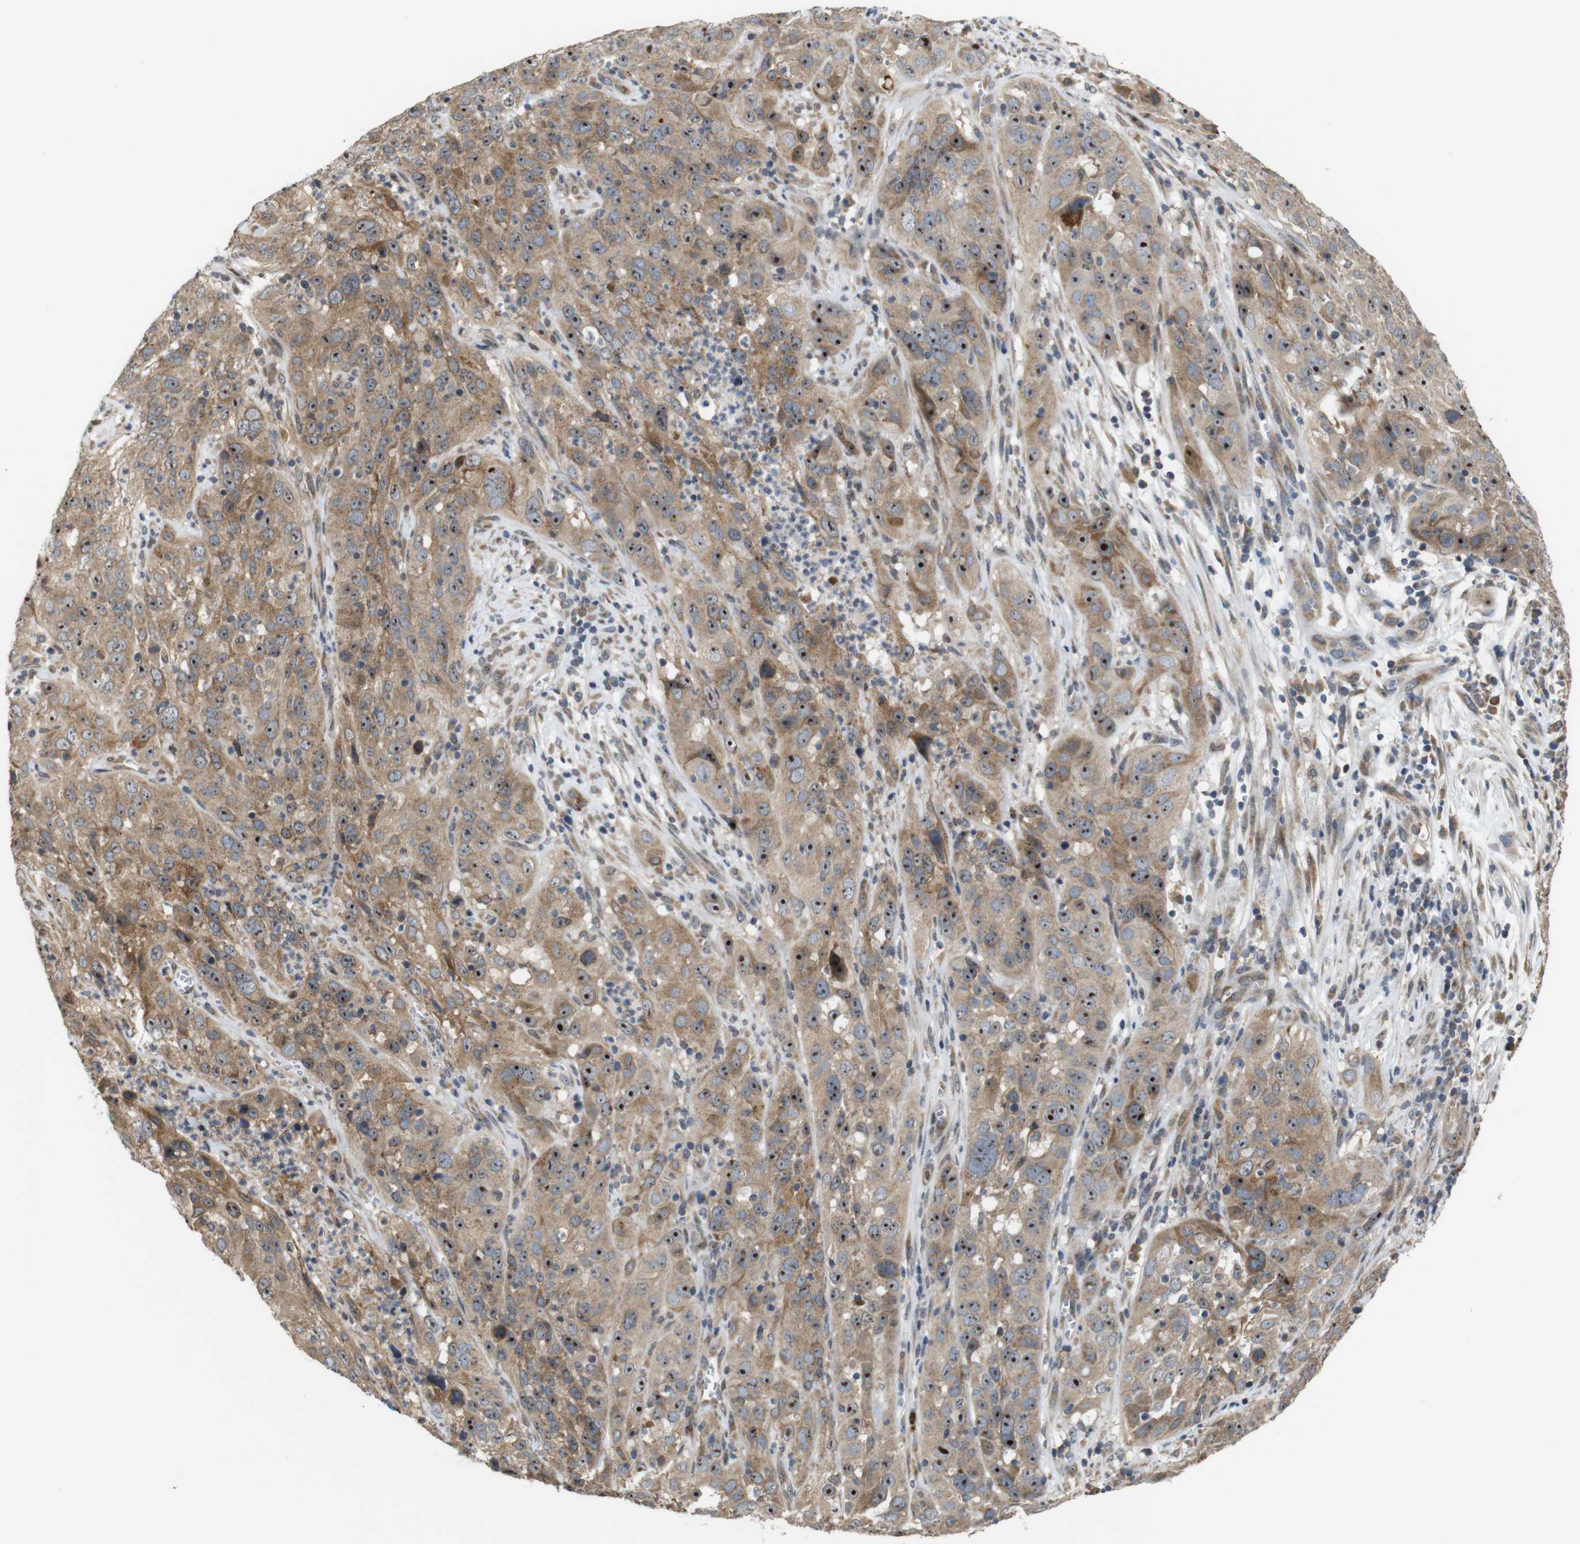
{"staining": {"intensity": "moderate", "quantity": ">75%", "location": "cytoplasmic/membranous,nuclear"}, "tissue": "cervical cancer", "cell_type": "Tumor cells", "image_type": "cancer", "snomed": [{"axis": "morphology", "description": "Squamous cell carcinoma, NOS"}, {"axis": "topography", "description": "Cervix"}], "caption": "Human cervical squamous cell carcinoma stained with a protein marker demonstrates moderate staining in tumor cells.", "gene": "EFCAB14", "patient": {"sex": "female", "age": 32}}